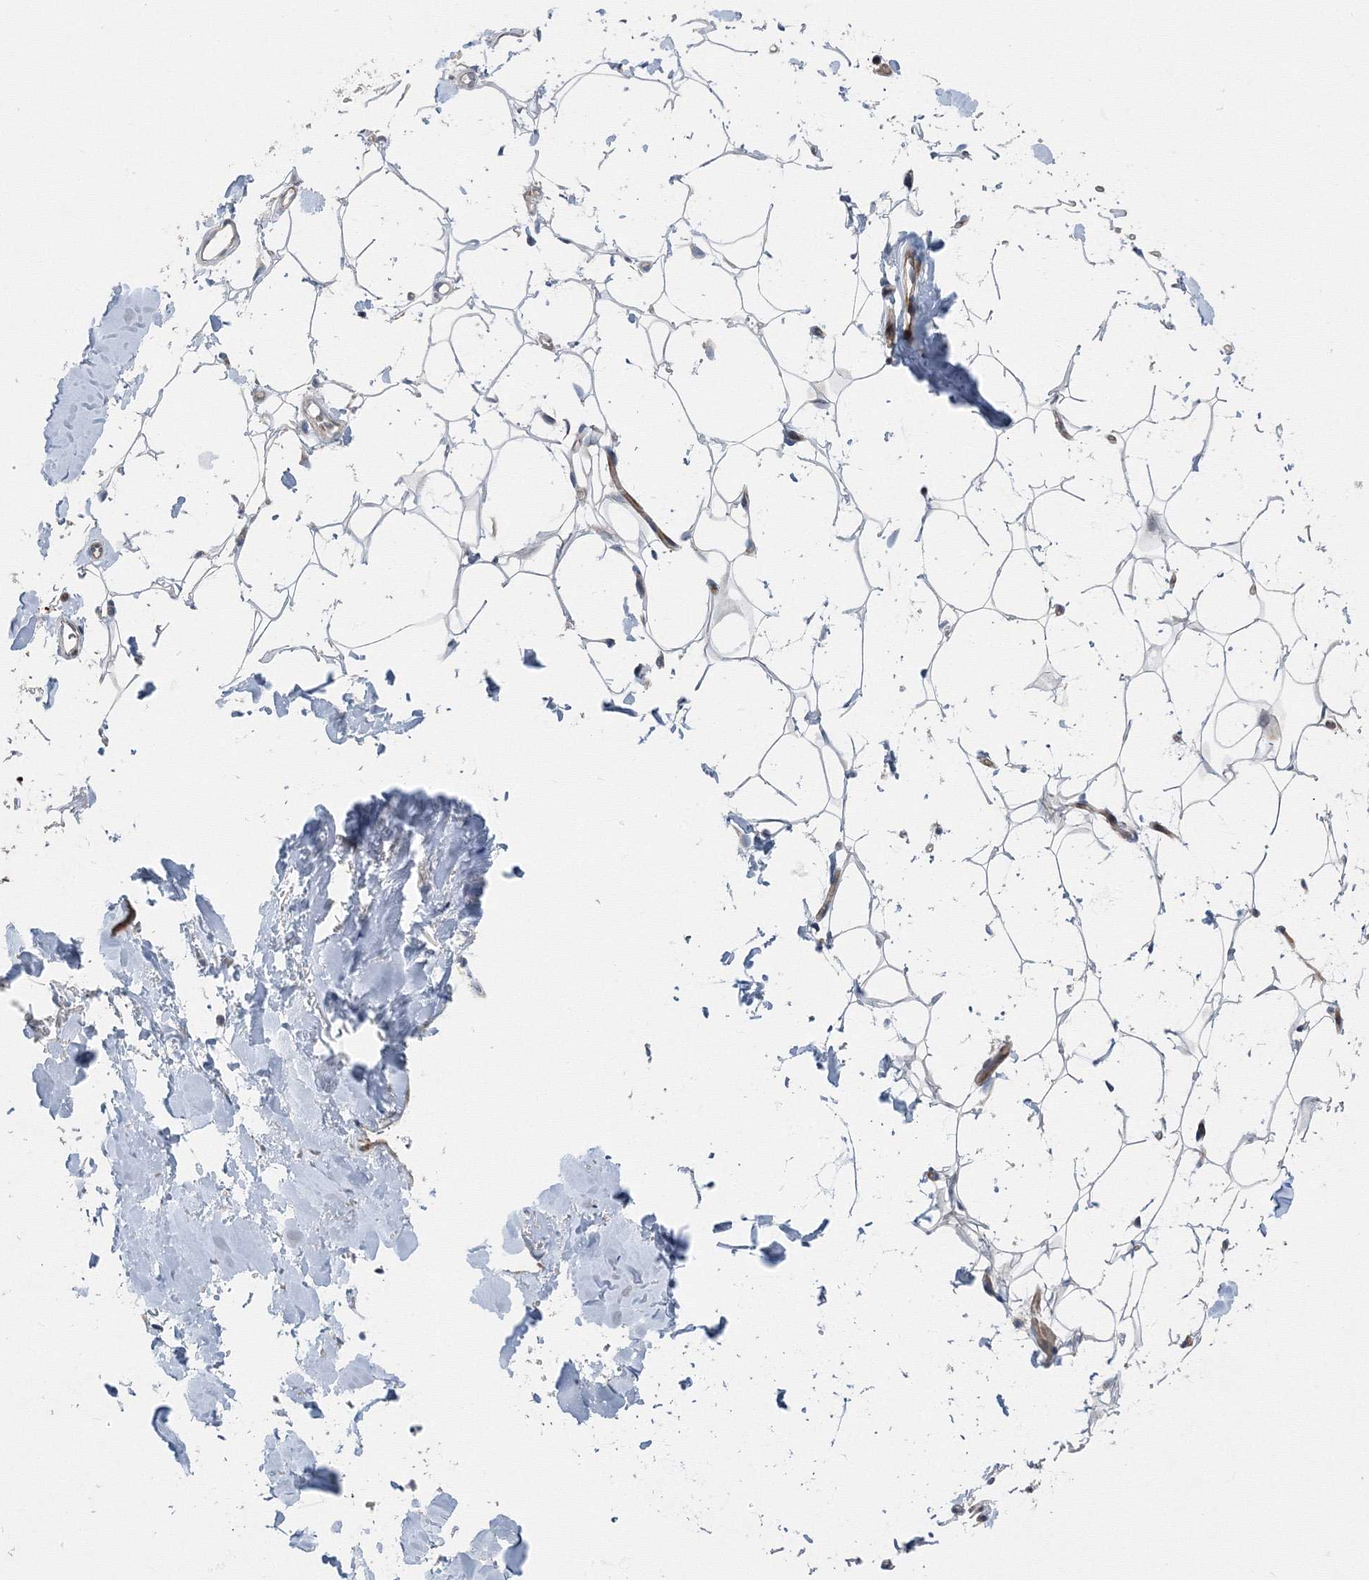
{"staining": {"intensity": "negative", "quantity": "none", "location": "none"}, "tissue": "adipose tissue", "cell_type": "Adipocytes", "image_type": "normal", "snomed": [{"axis": "morphology", "description": "Normal tissue, NOS"}, {"axis": "topography", "description": "Breast"}], "caption": "IHC of normal human adipose tissue shows no positivity in adipocytes.", "gene": "AASDH", "patient": {"sex": "female", "age": 26}}